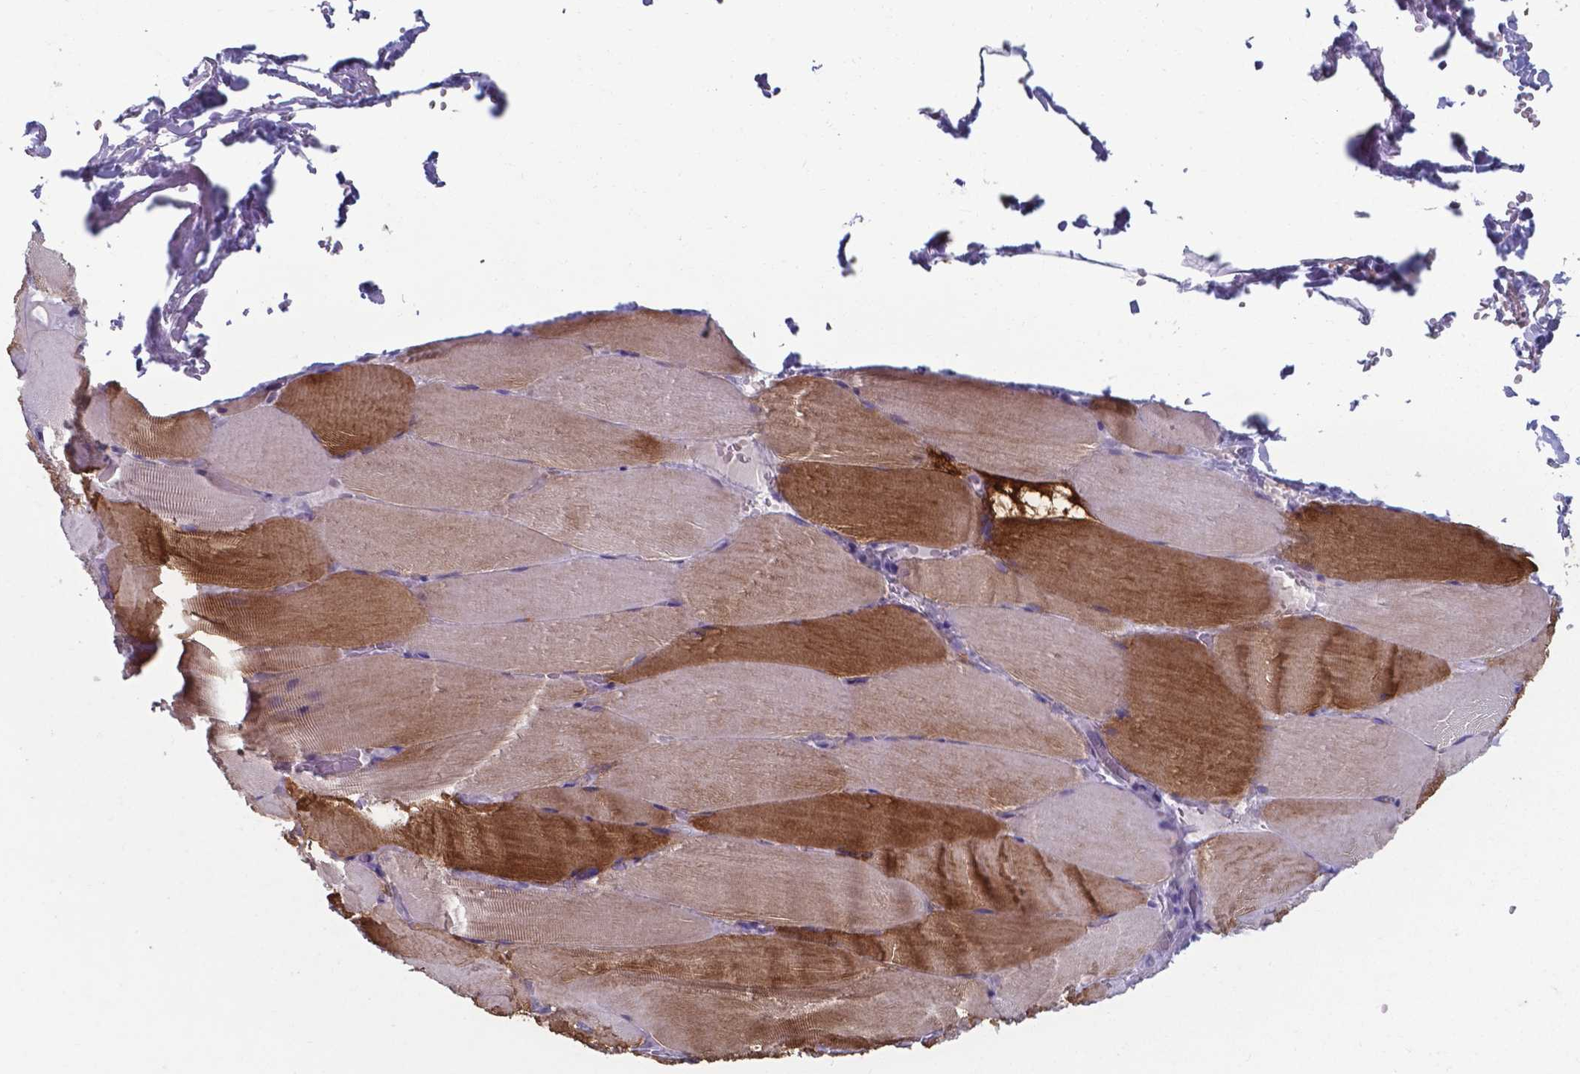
{"staining": {"intensity": "moderate", "quantity": "<25%", "location": "cytoplasmic/membranous"}, "tissue": "skeletal muscle", "cell_type": "Myocytes", "image_type": "normal", "snomed": [{"axis": "morphology", "description": "Normal tissue, NOS"}, {"axis": "topography", "description": "Skeletal muscle"}], "caption": "Protein expression analysis of normal human skeletal muscle reveals moderate cytoplasmic/membranous staining in about <25% of myocytes.", "gene": "AP5B1", "patient": {"sex": "female", "age": 37}}